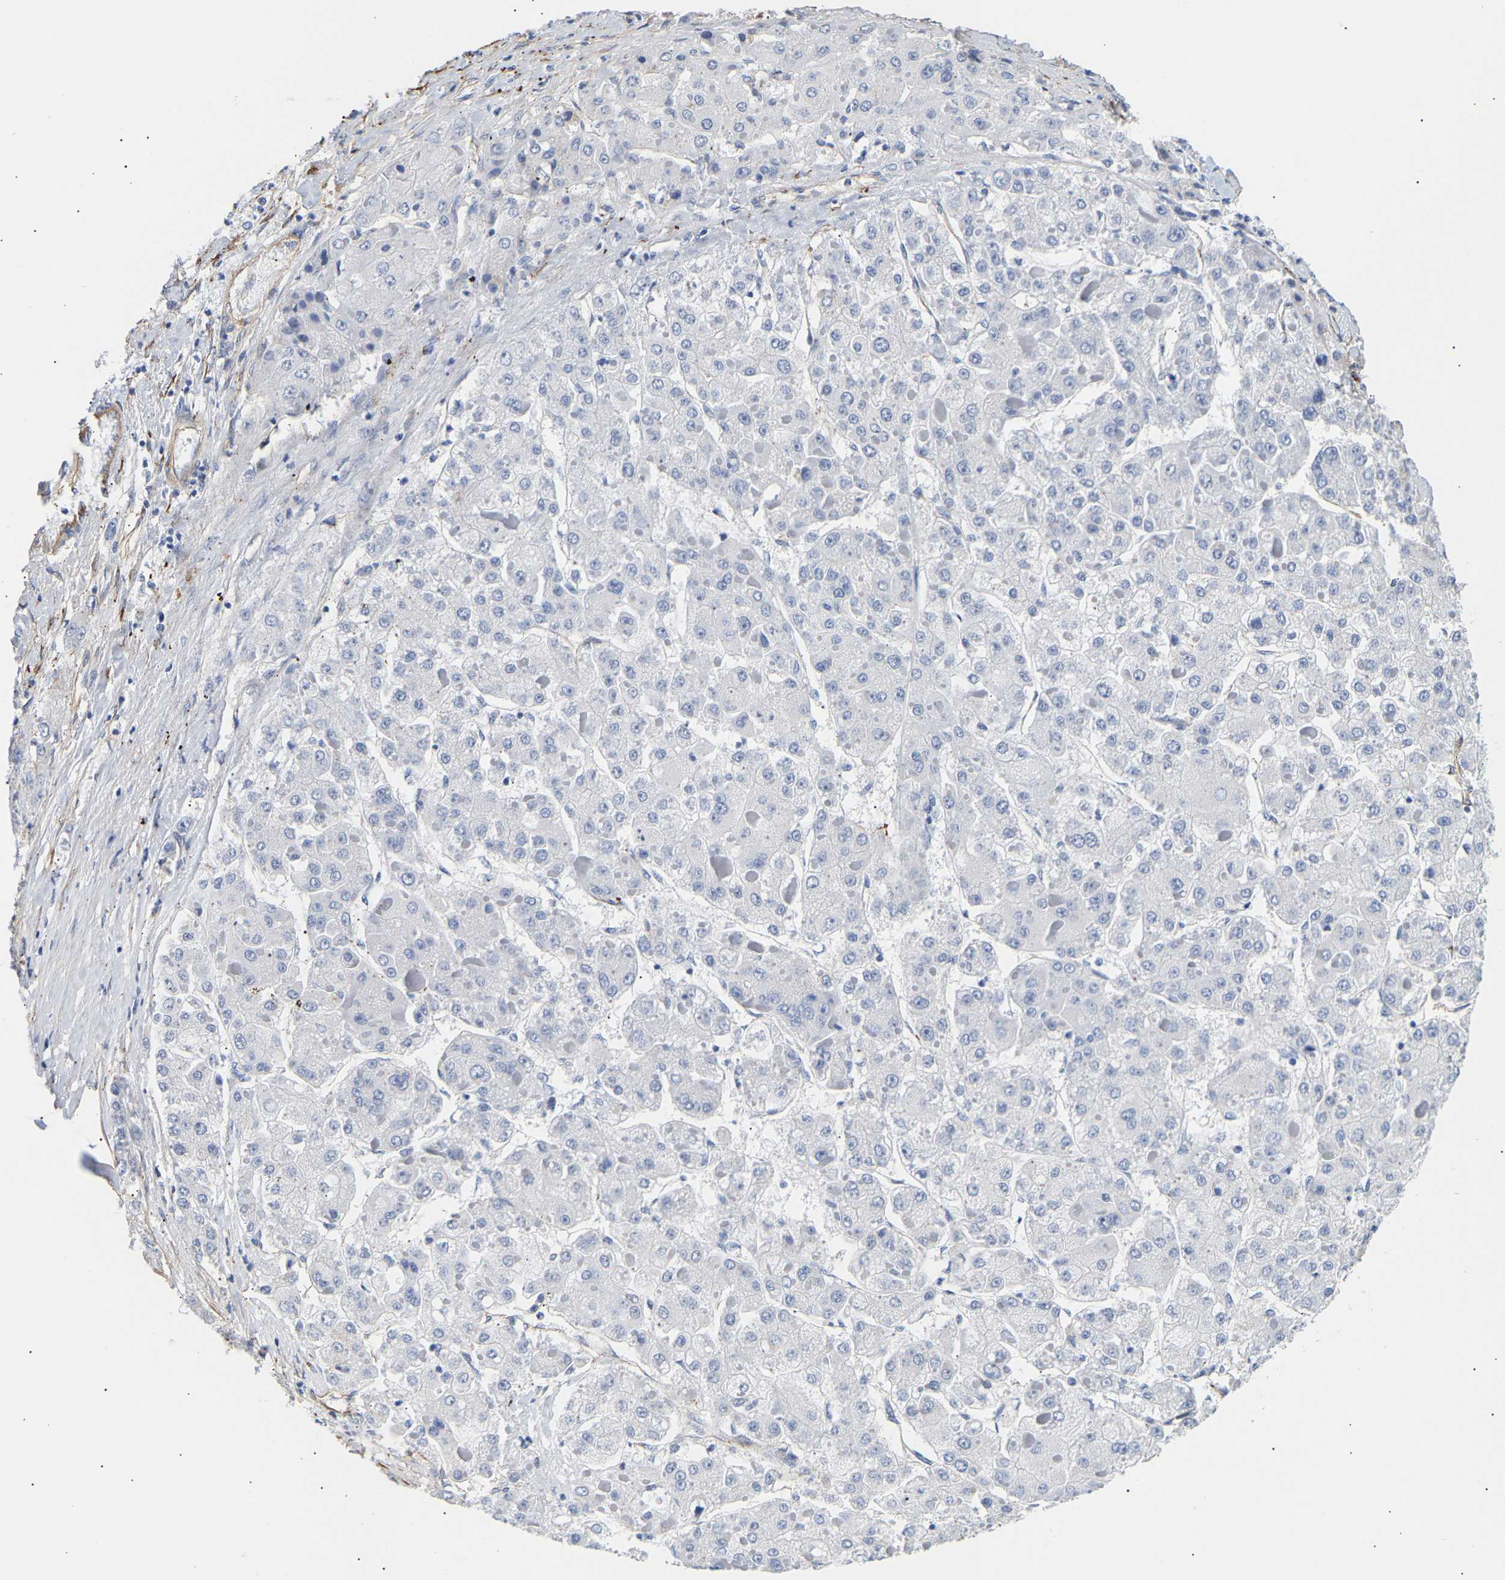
{"staining": {"intensity": "negative", "quantity": "none", "location": "none"}, "tissue": "liver cancer", "cell_type": "Tumor cells", "image_type": "cancer", "snomed": [{"axis": "morphology", "description": "Carcinoma, Hepatocellular, NOS"}, {"axis": "topography", "description": "Liver"}], "caption": "Immunohistochemistry (IHC) photomicrograph of neoplastic tissue: human hepatocellular carcinoma (liver) stained with DAB shows no significant protein expression in tumor cells.", "gene": "IGFBP7", "patient": {"sex": "female", "age": 73}}